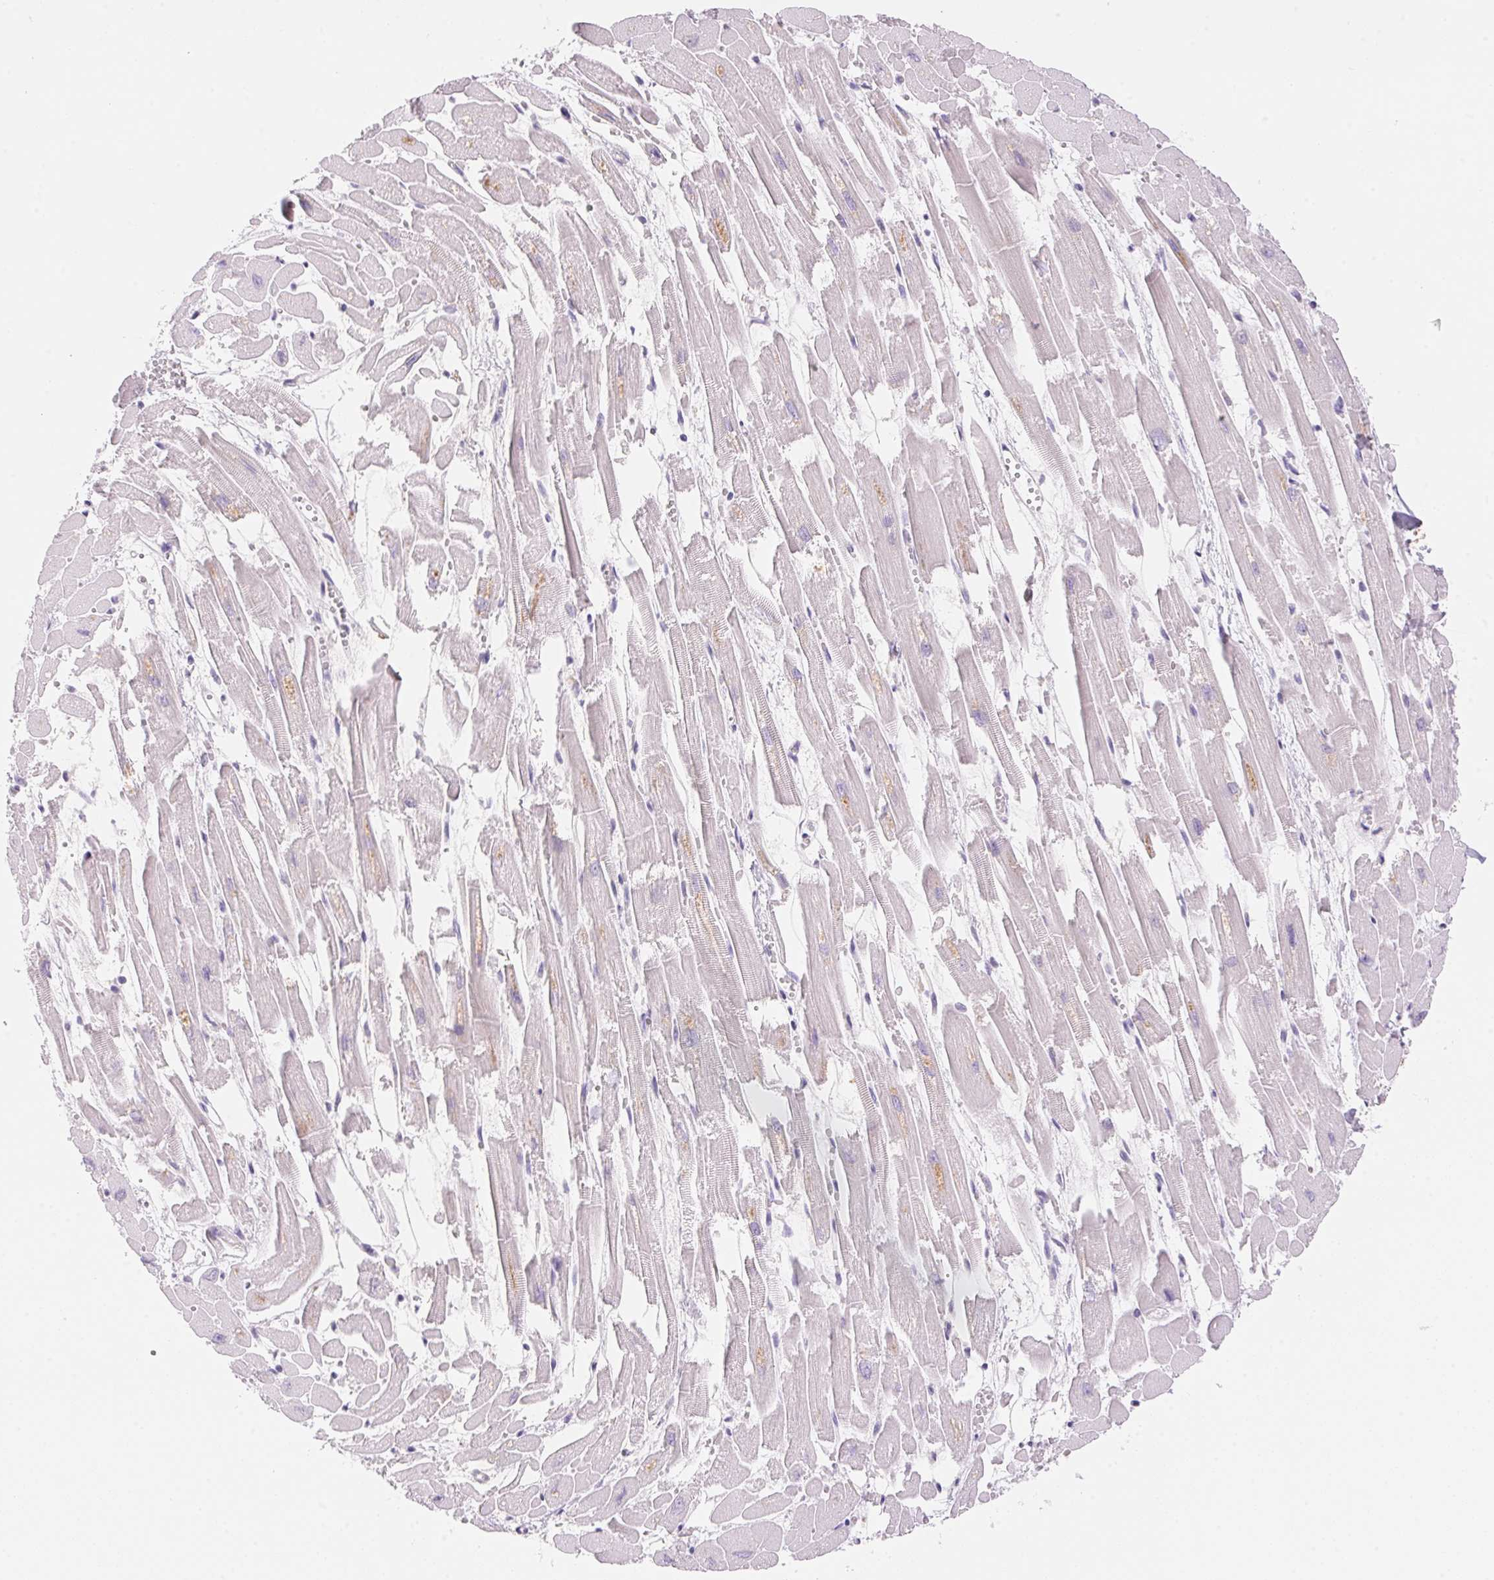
{"staining": {"intensity": "weak", "quantity": "25%-75%", "location": "cytoplasmic/membranous"}, "tissue": "heart muscle", "cell_type": "Cardiomyocytes", "image_type": "normal", "snomed": [{"axis": "morphology", "description": "Normal tissue, NOS"}, {"axis": "topography", "description": "Heart"}], "caption": "Immunohistochemistry (IHC) (DAB) staining of unremarkable human heart muscle exhibits weak cytoplasmic/membranous protein staining in approximately 25%-75% of cardiomyocytes.", "gene": "TEKT1", "patient": {"sex": "female", "age": 52}}